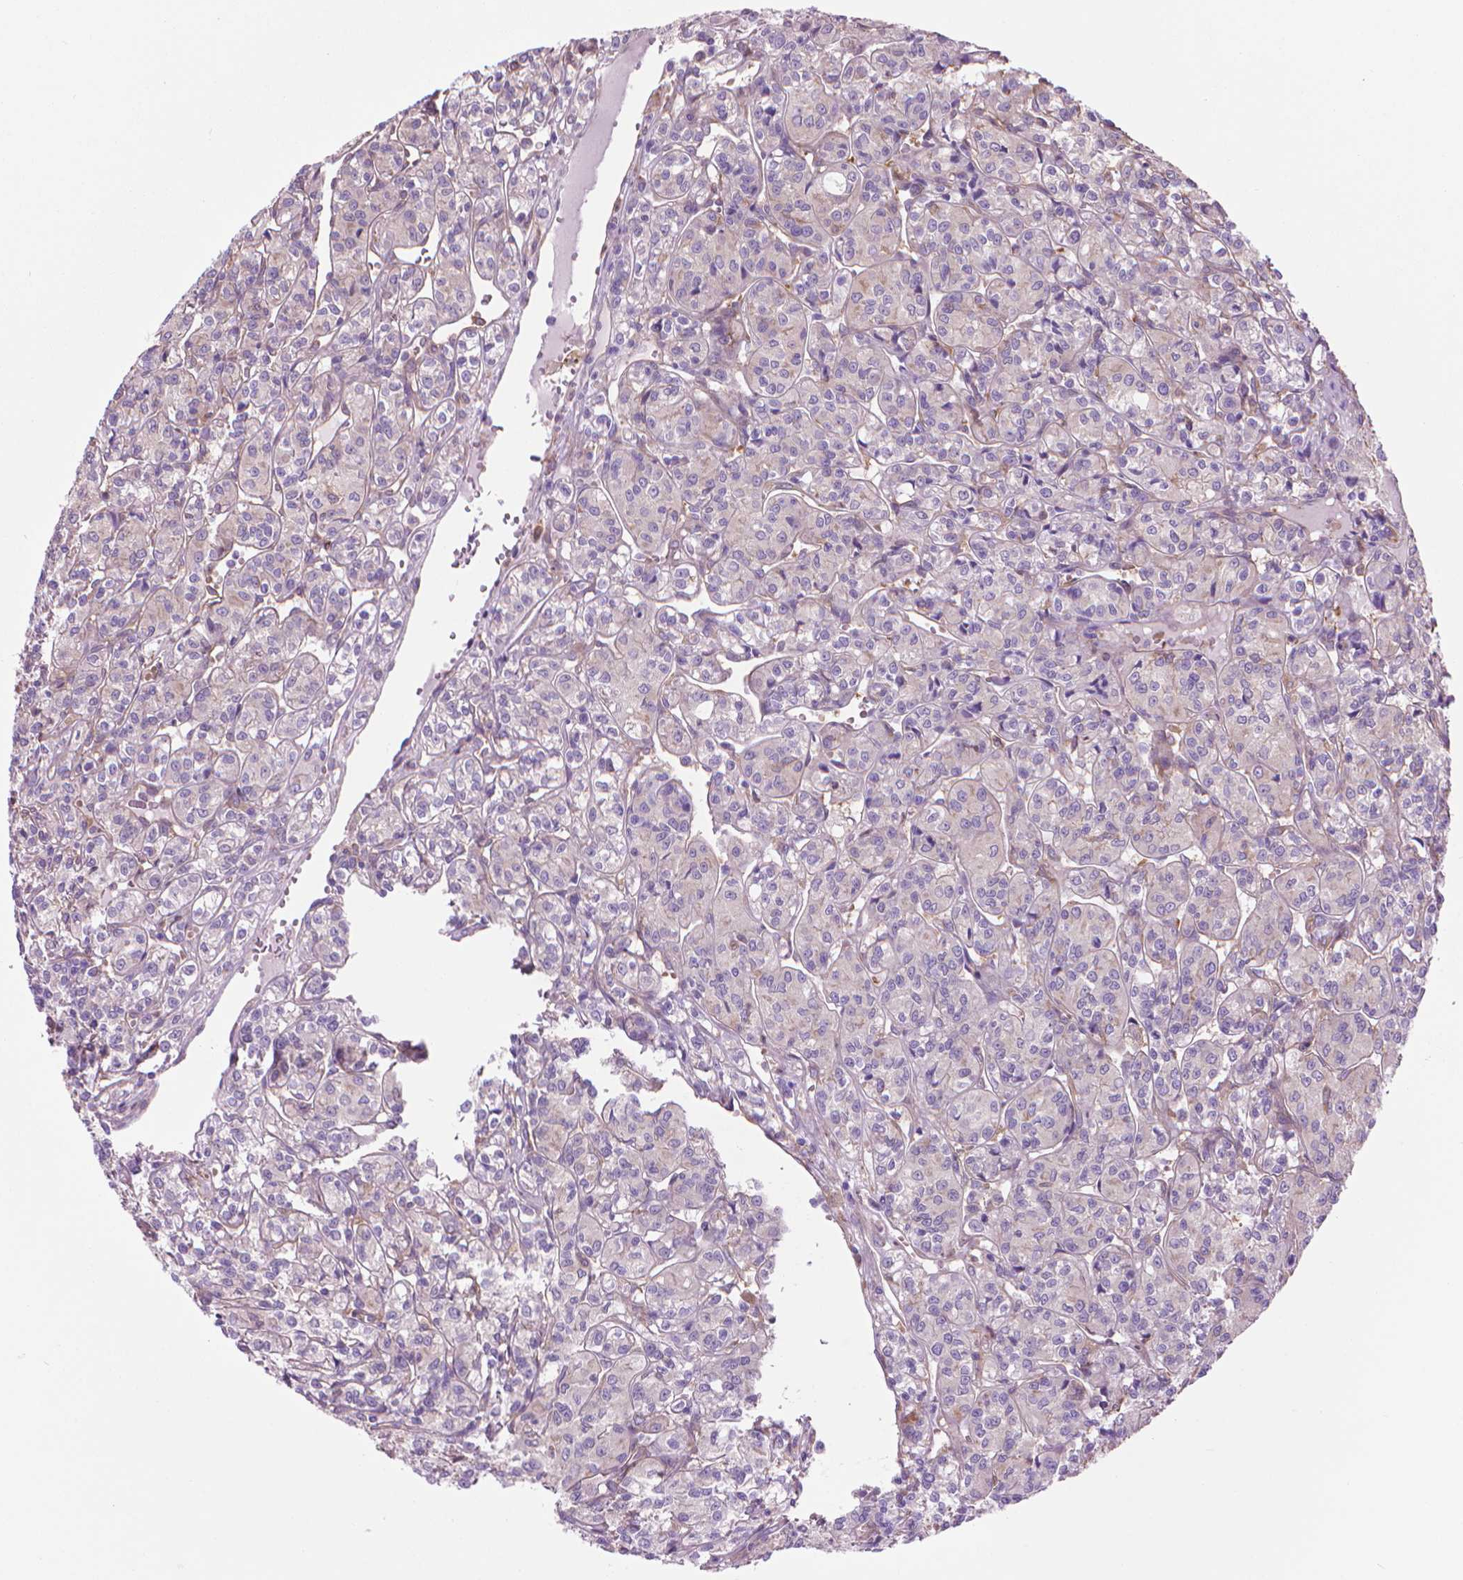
{"staining": {"intensity": "negative", "quantity": "none", "location": "none"}, "tissue": "renal cancer", "cell_type": "Tumor cells", "image_type": "cancer", "snomed": [{"axis": "morphology", "description": "Adenocarcinoma, NOS"}, {"axis": "topography", "description": "Kidney"}], "caption": "IHC of renal cancer reveals no staining in tumor cells.", "gene": "CORO1B", "patient": {"sex": "male", "age": 36}}